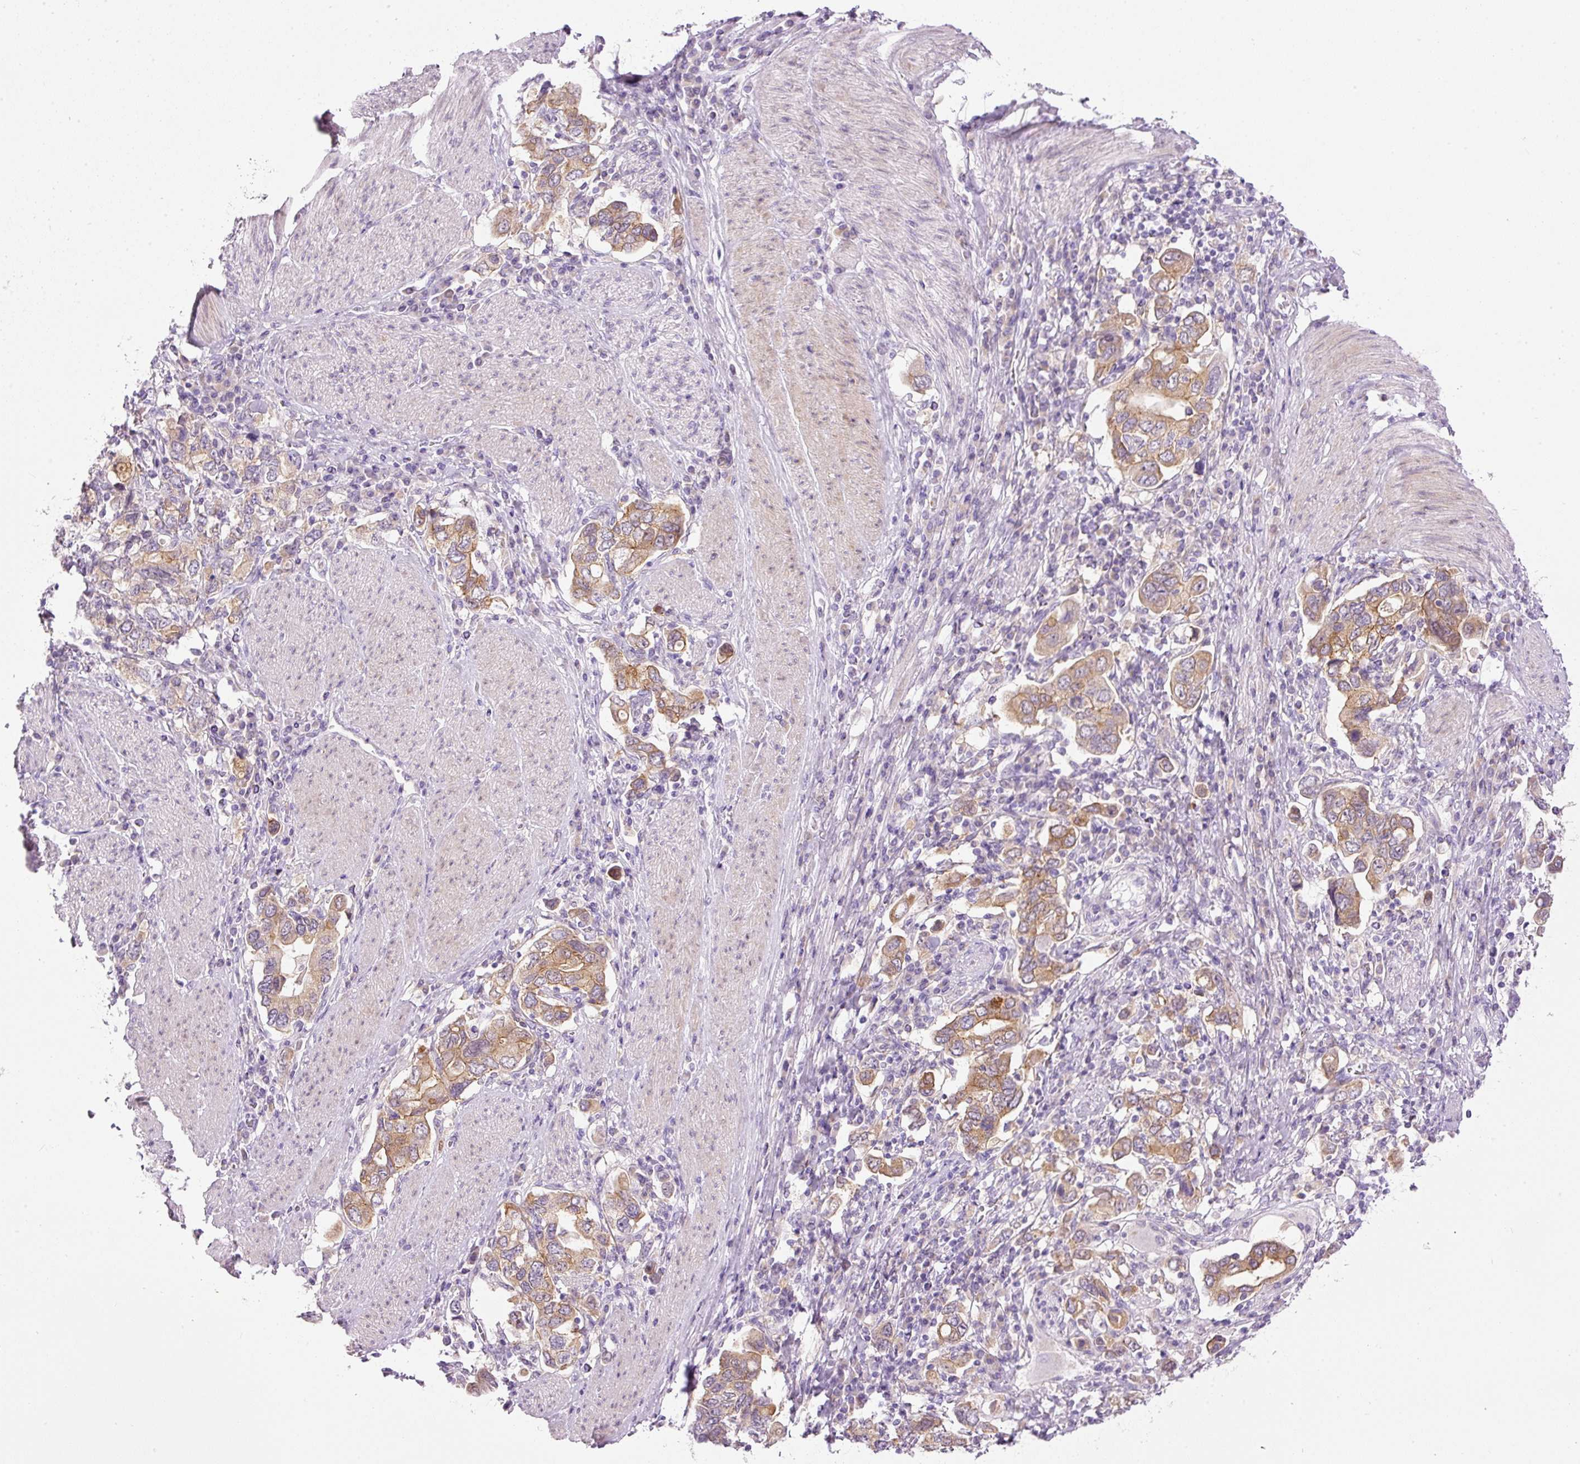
{"staining": {"intensity": "moderate", "quantity": ">75%", "location": "cytoplasmic/membranous"}, "tissue": "stomach cancer", "cell_type": "Tumor cells", "image_type": "cancer", "snomed": [{"axis": "morphology", "description": "Adenocarcinoma, NOS"}, {"axis": "topography", "description": "Stomach, upper"}, {"axis": "topography", "description": "Stomach"}], "caption": "About >75% of tumor cells in stomach cancer (adenocarcinoma) exhibit moderate cytoplasmic/membranous protein expression as visualized by brown immunohistochemical staining.", "gene": "SRC", "patient": {"sex": "male", "age": 62}}